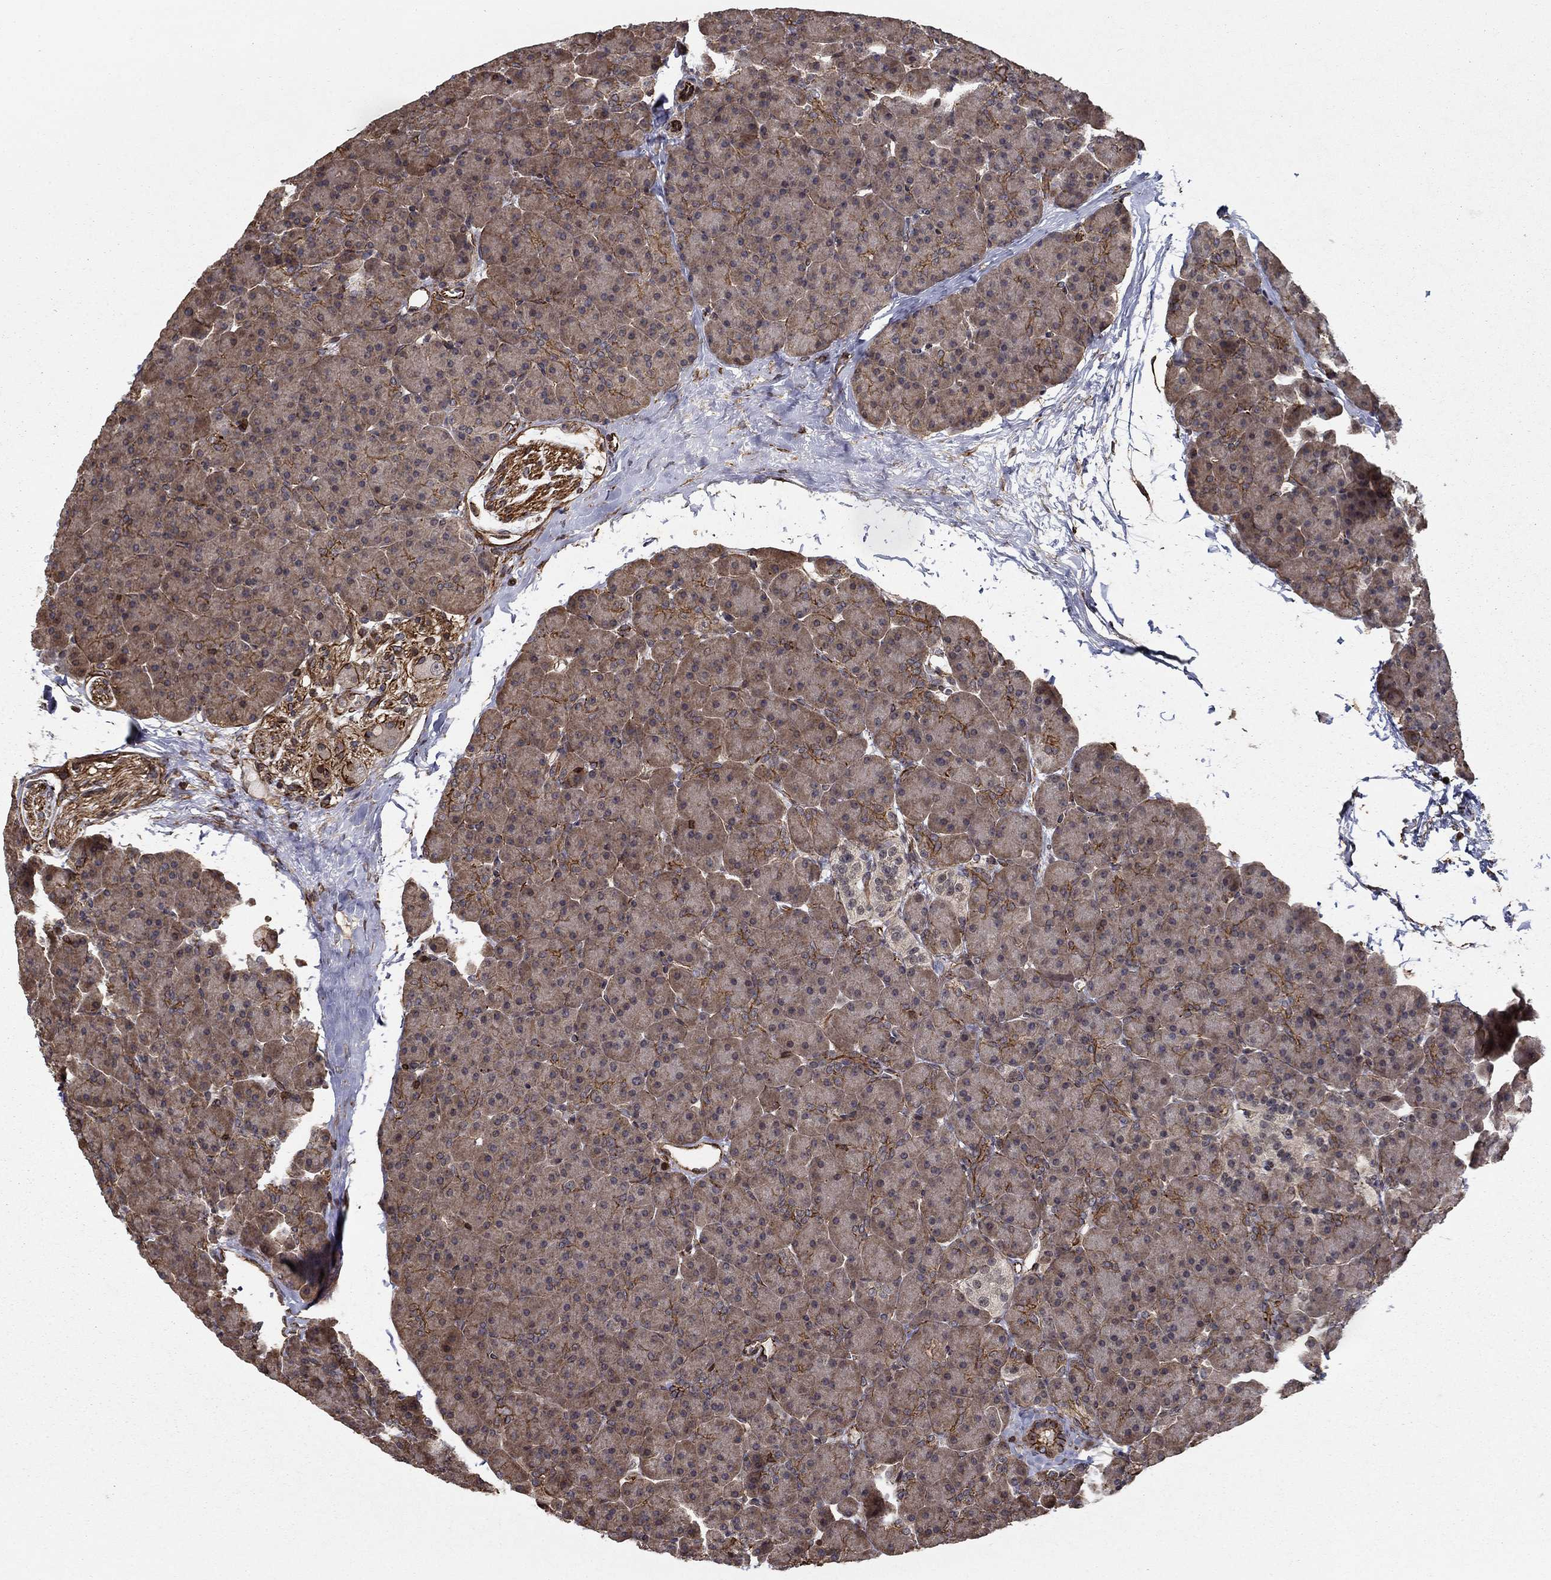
{"staining": {"intensity": "strong", "quantity": "25%-75%", "location": "cytoplasmic/membranous"}, "tissue": "pancreas", "cell_type": "Exocrine glandular cells", "image_type": "normal", "snomed": [{"axis": "morphology", "description": "Normal tissue, NOS"}, {"axis": "topography", "description": "Pancreas"}], "caption": "Protein expression analysis of unremarkable human pancreas reveals strong cytoplasmic/membranous expression in approximately 25%-75% of exocrine glandular cells.", "gene": "ADM", "patient": {"sex": "female", "age": 44}}